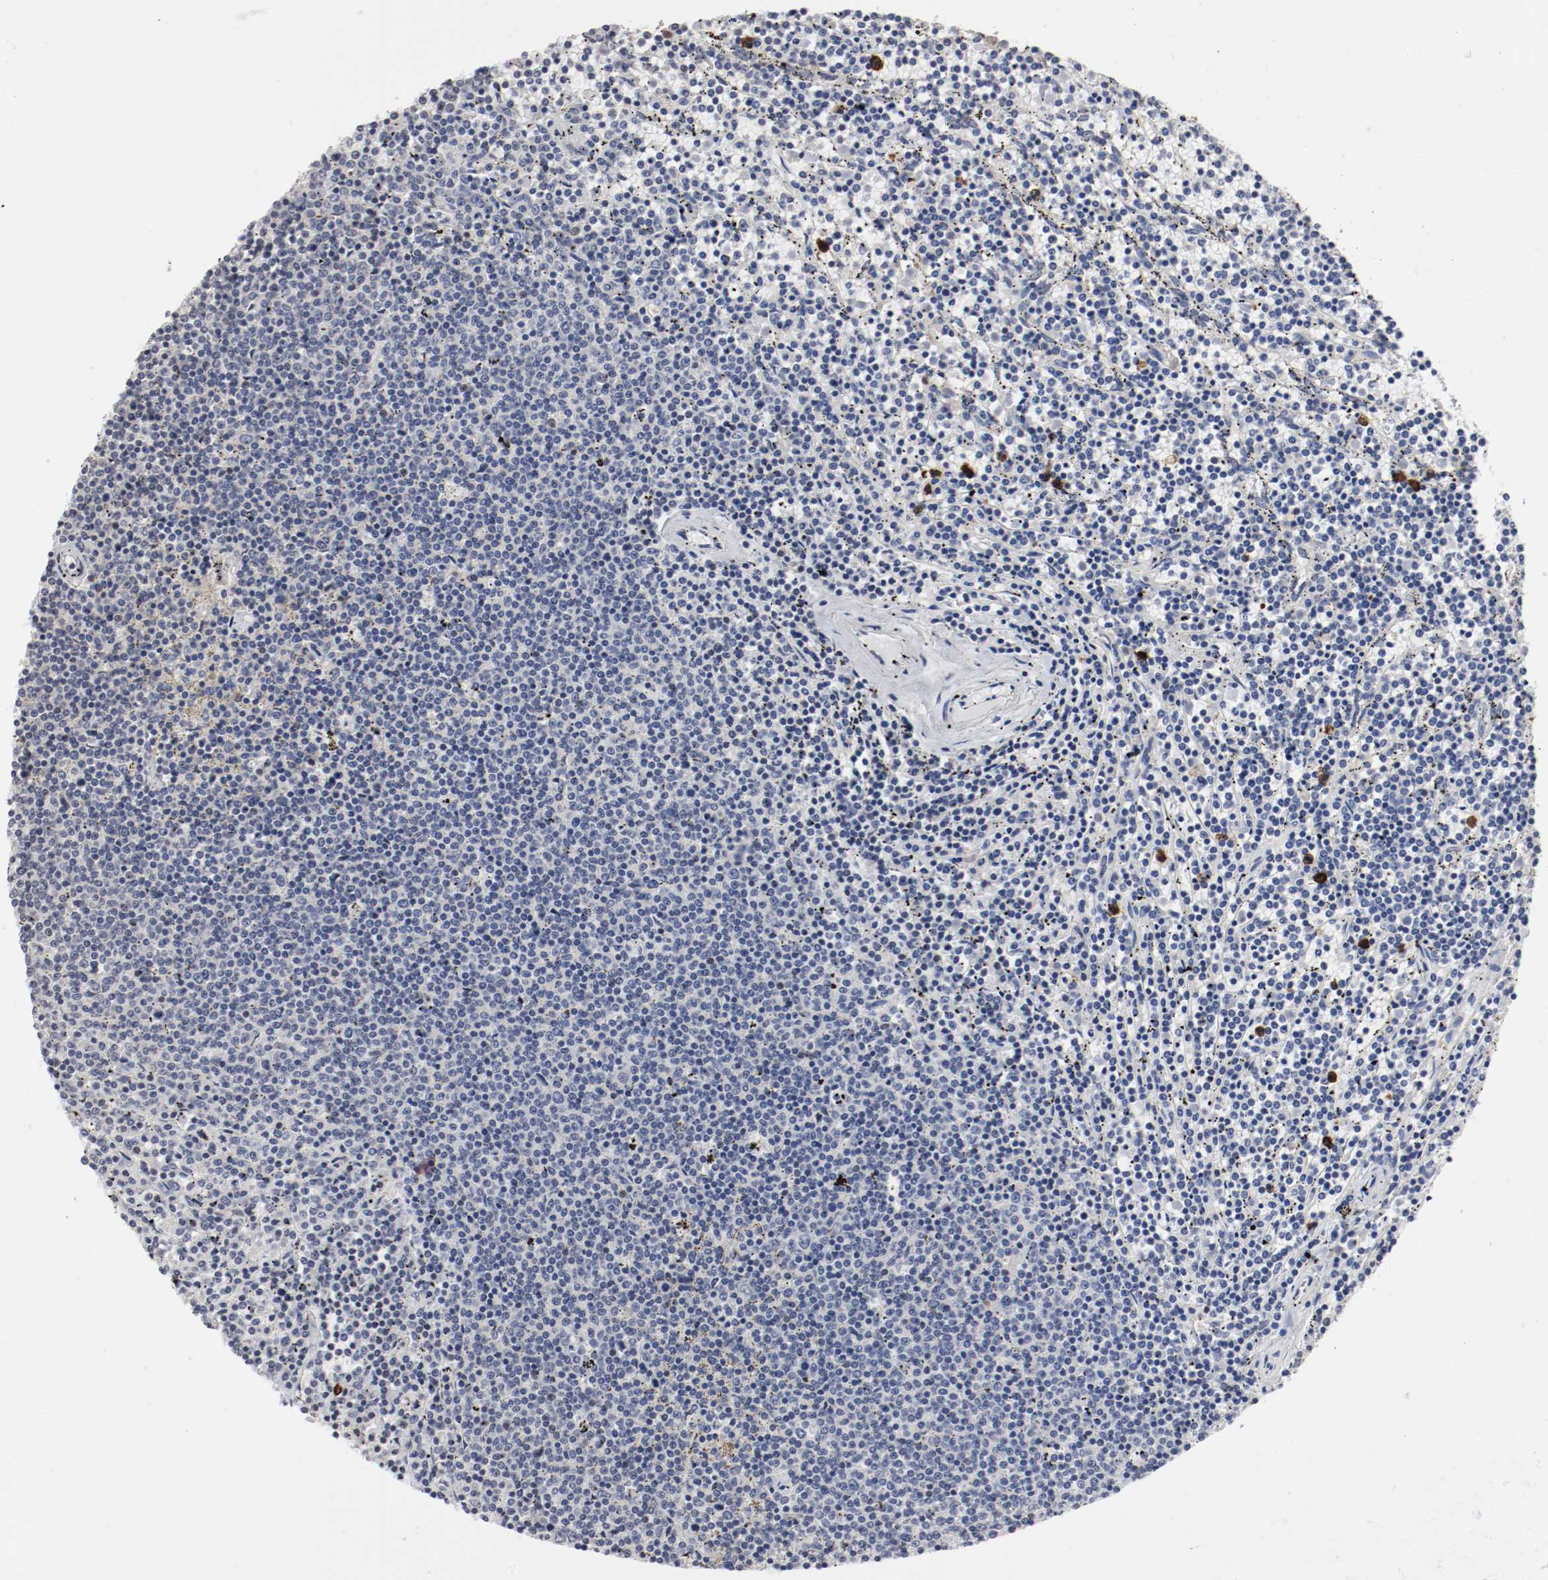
{"staining": {"intensity": "strong", "quantity": "<25%", "location": "nuclear"}, "tissue": "lymphoma", "cell_type": "Tumor cells", "image_type": "cancer", "snomed": [{"axis": "morphology", "description": "Malignant lymphoma, non-Hodgkin's type, Low grade"}, {"axis": "topography", "description": "Spleen"}], "caption": "Strong nuclear protein expression is present in about <25% of tumor cells in malignant lymphoma, non-Hodgkin's type (low-grade).", "gene": "CEBPE", "patient": {"sex": "female", "age": 50}}